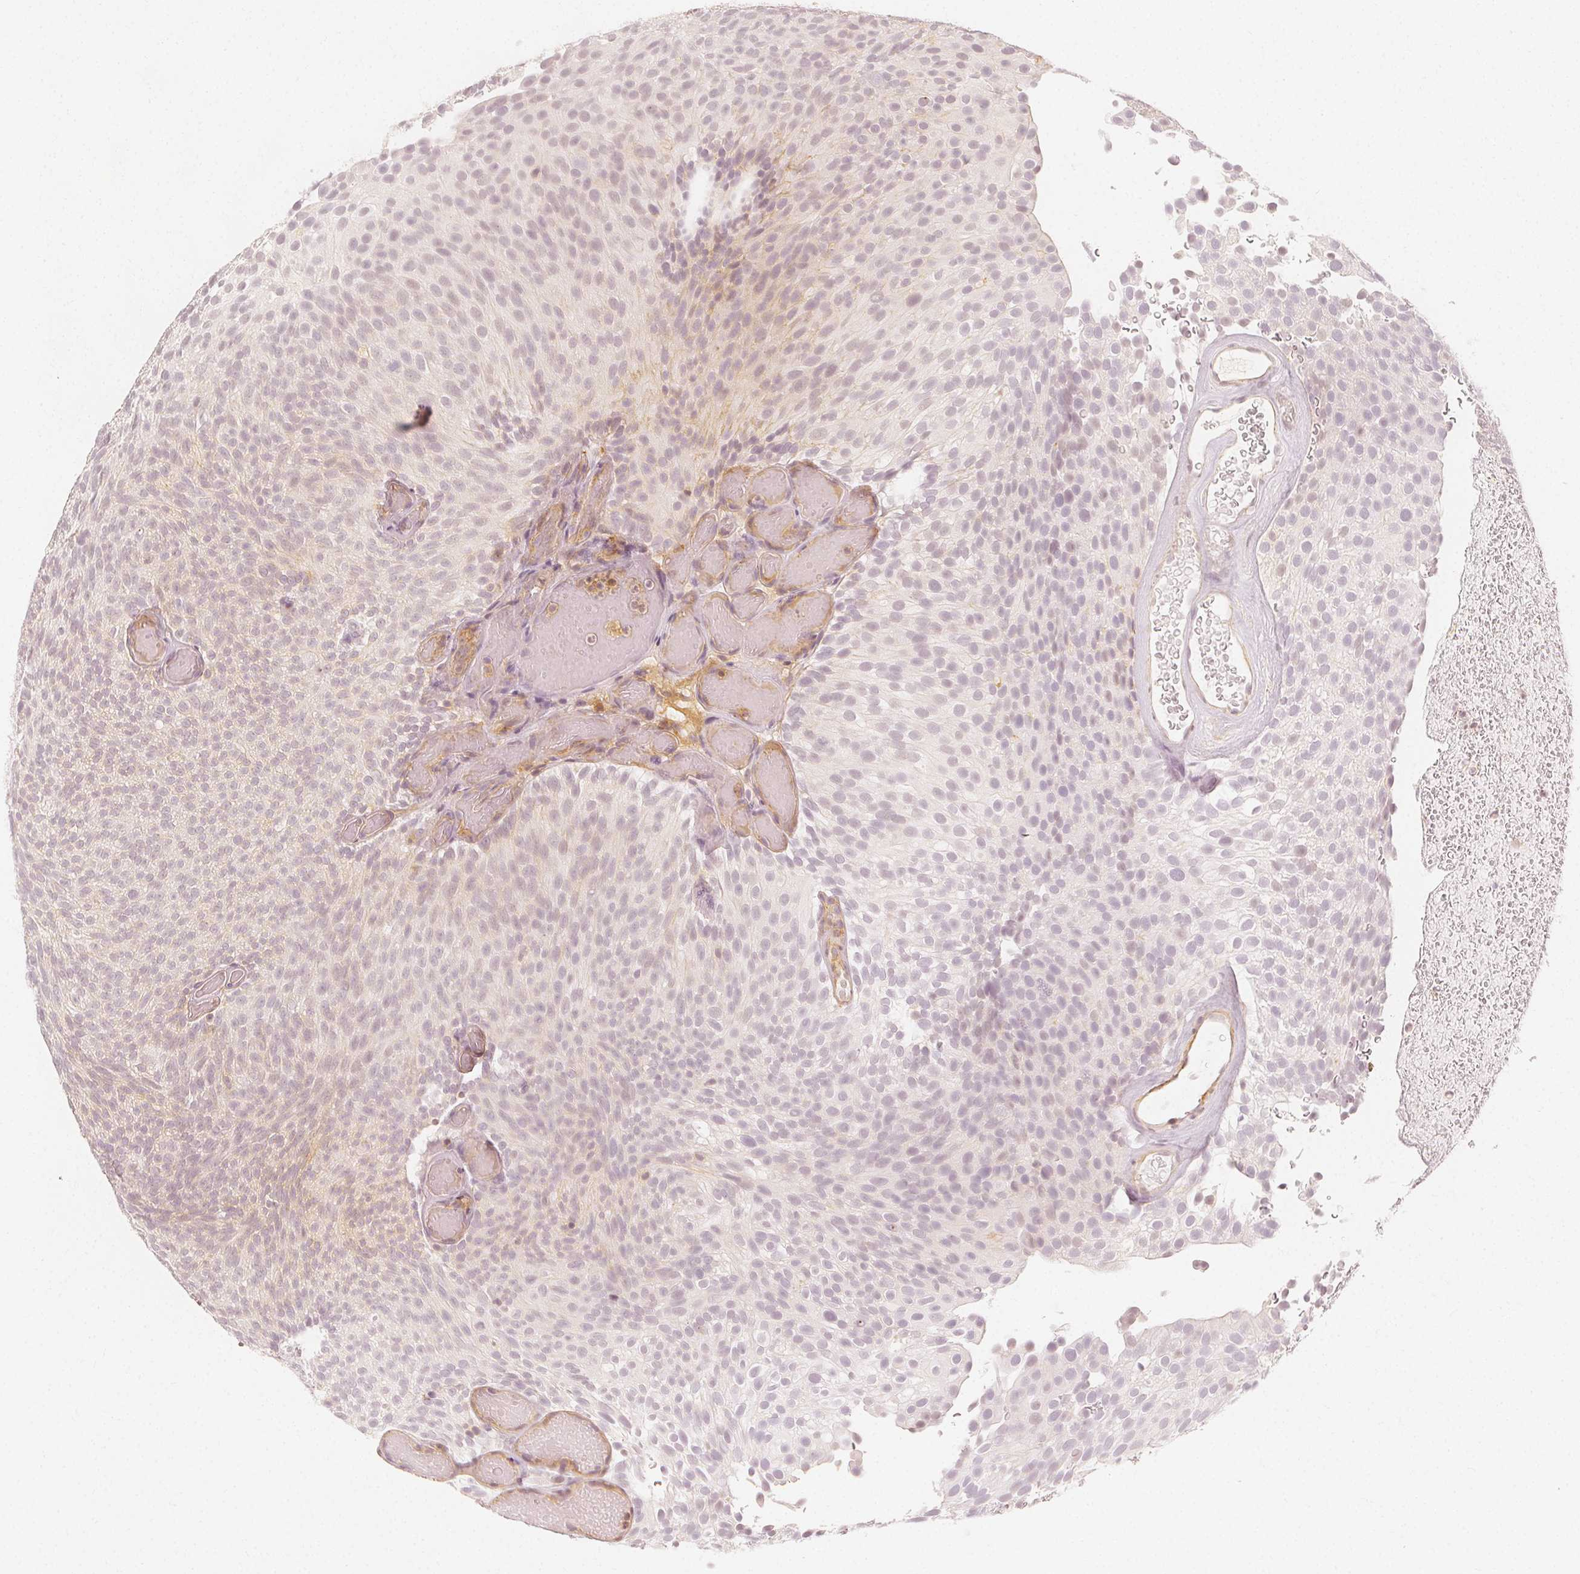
{"staining": {"intensity": "negative", "quantity": "none", "location": "none"}, "tissue": "urothelial cancer", "cell_type": "Tumor cells", "image_type": "cancer", "snomed": [{"axis": "morphology", "description": "Urothelial carcinoma, Low grade"}, {"axis": "topography", "description": "Urinary bladder"}], "caption": "High power microscopy image of an IHC histopathology image of urothelial cancer, revealing no significant positivity in tumor cells. (Stains: DAB (3,3'-diaminobenzidine) immunohistochemistry with hematoxylin counter stain, Microscopy: brightfield microscopy at high magnification).", "gene": "ARHGAP26", "patient": {"sex": "male", "age": 78}}